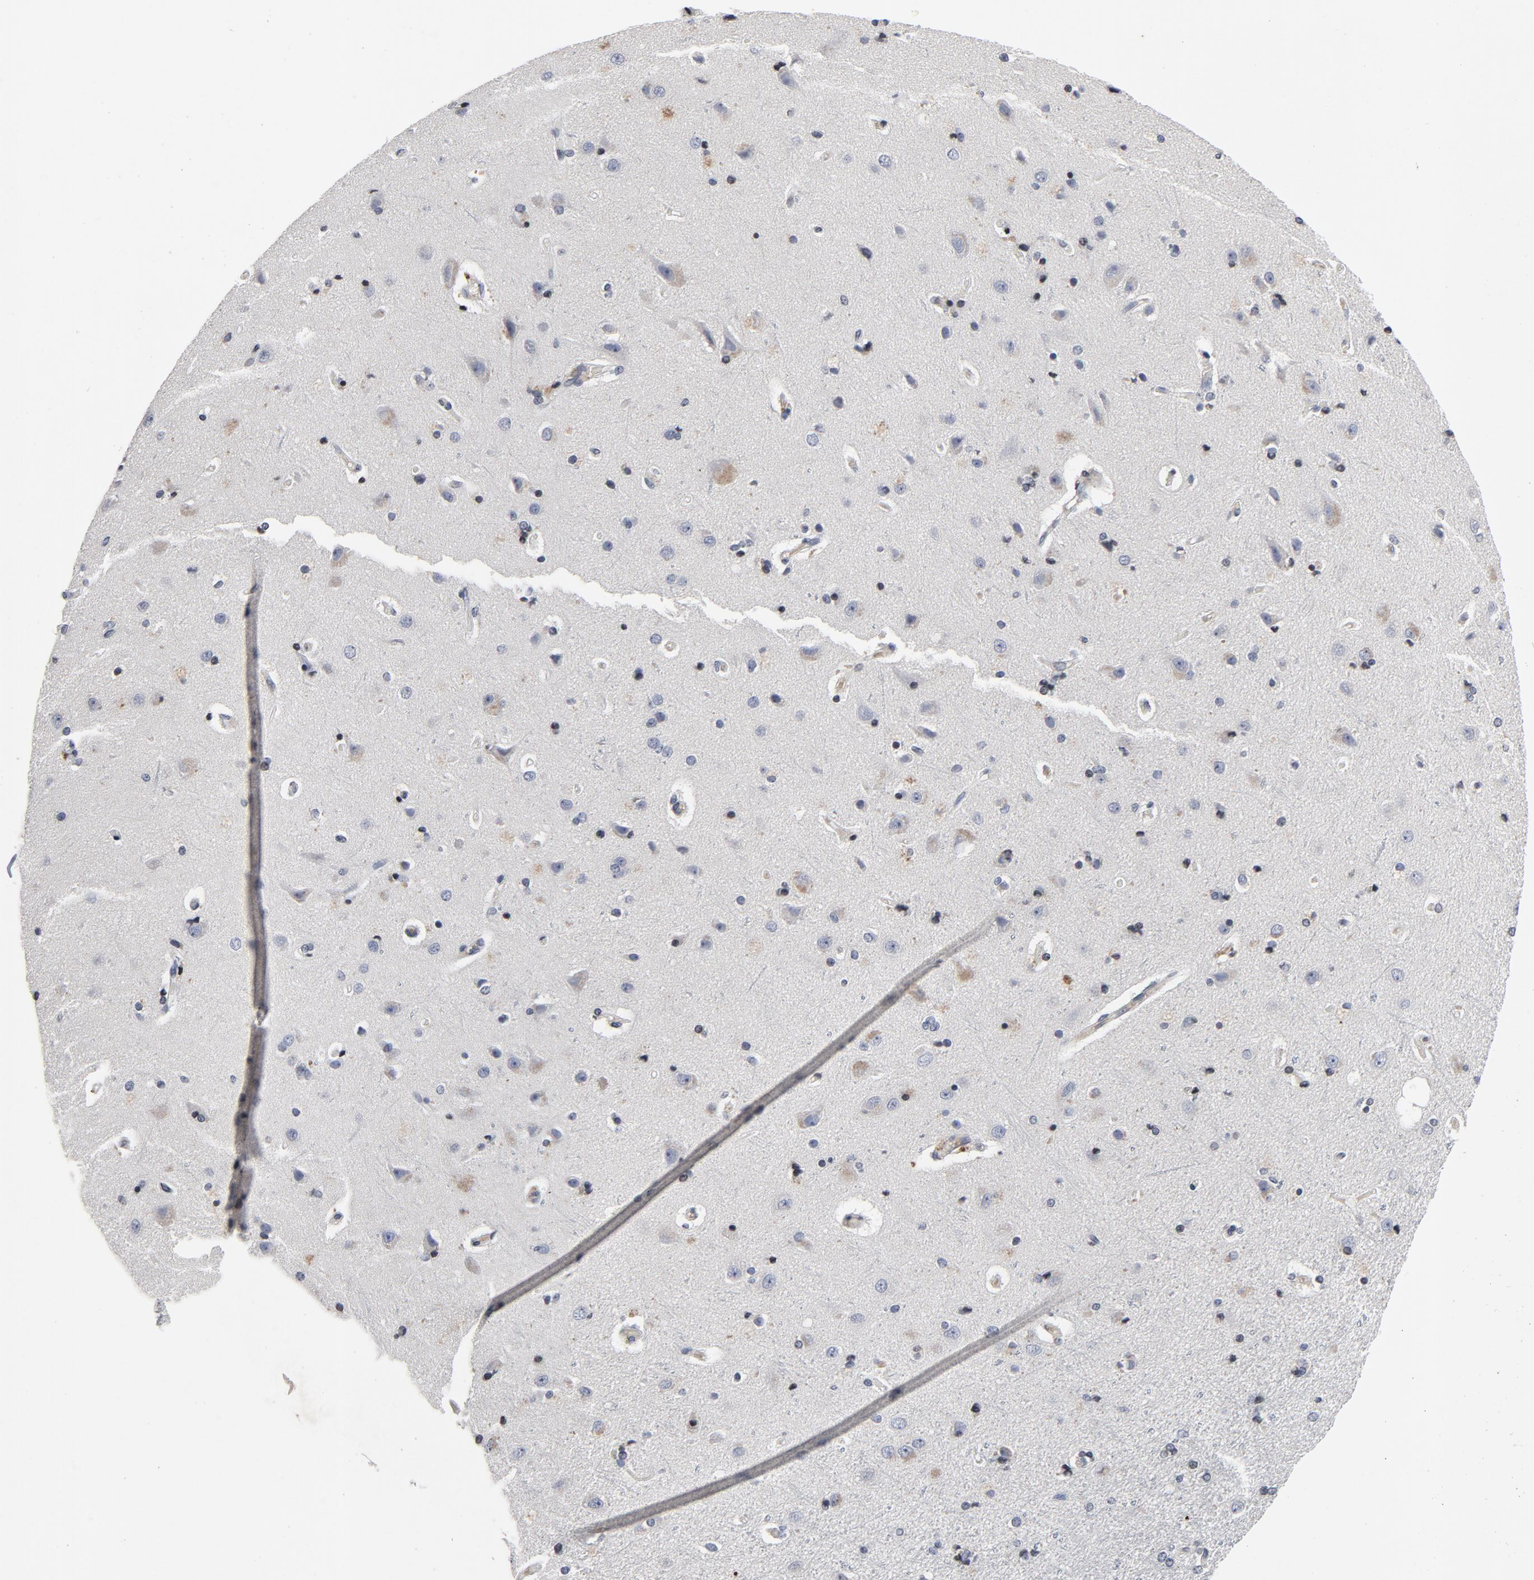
{"staining": {"intensity": "negative", "quantity": "none", "location": "none"}, "tissue": "cerebral cortex", "cell_type": "Endothelial cells", "image_type": "normal", "snomed": [{"axis": "morphology", "description": "Normal tissue, NOS"}, {"axis": "topography", "description": "Cerebral cortex"}], "caption": "IHC photomicrograph of benign cerebral cortex: human cerebral cortex stained with DAB (3,3'-diaminobenzidine) shows no significant protein staining in endothelial cells.", "gene": "TCL1A", "patient": {"sex": "male", "age": 62}}